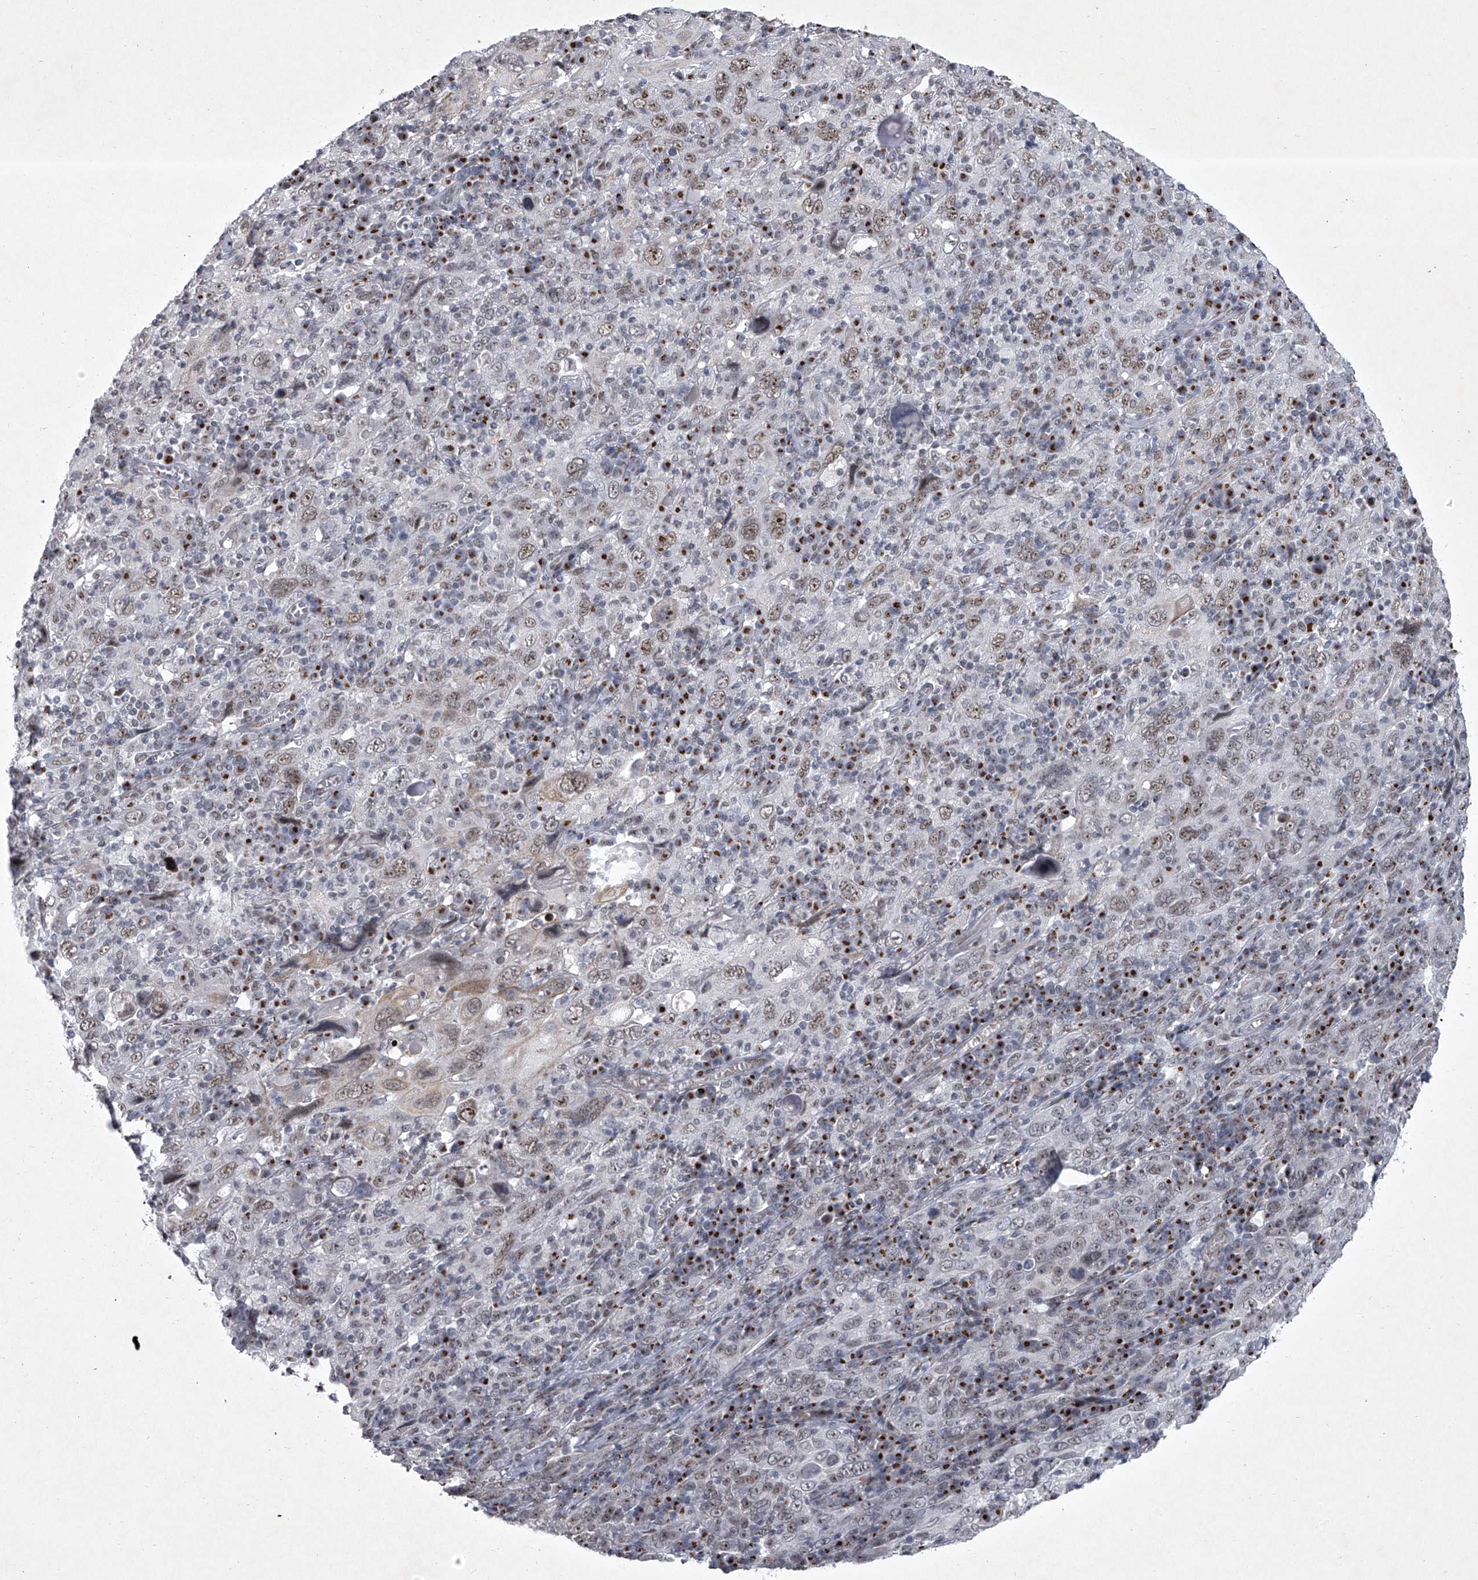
{"staining": {"intensity": "moderate", "quantity": "25%-75%", "location": "nuclear"}, "tissue": "cervical cancer", "cell_type": "Tumor cells", "image_type": "cancer", "snomed": [{"axis": "morphology", "description": "Squamous cell carcinoma, NOS"}, {"axis": "topography", "description": "Cervix"}], "caption": "A high-resolution photomicrograph shows immunohistochemistry staining of squamous cell carcinoma (cervical), which exhibits moderate nuclear expression in approximately 25%-75% of tumor cells. (brown staining indicates protein expression, while blue staining denotes nuclei).", "gene": "MLLT1", "patient": {"sex": "female", "age": 46}}